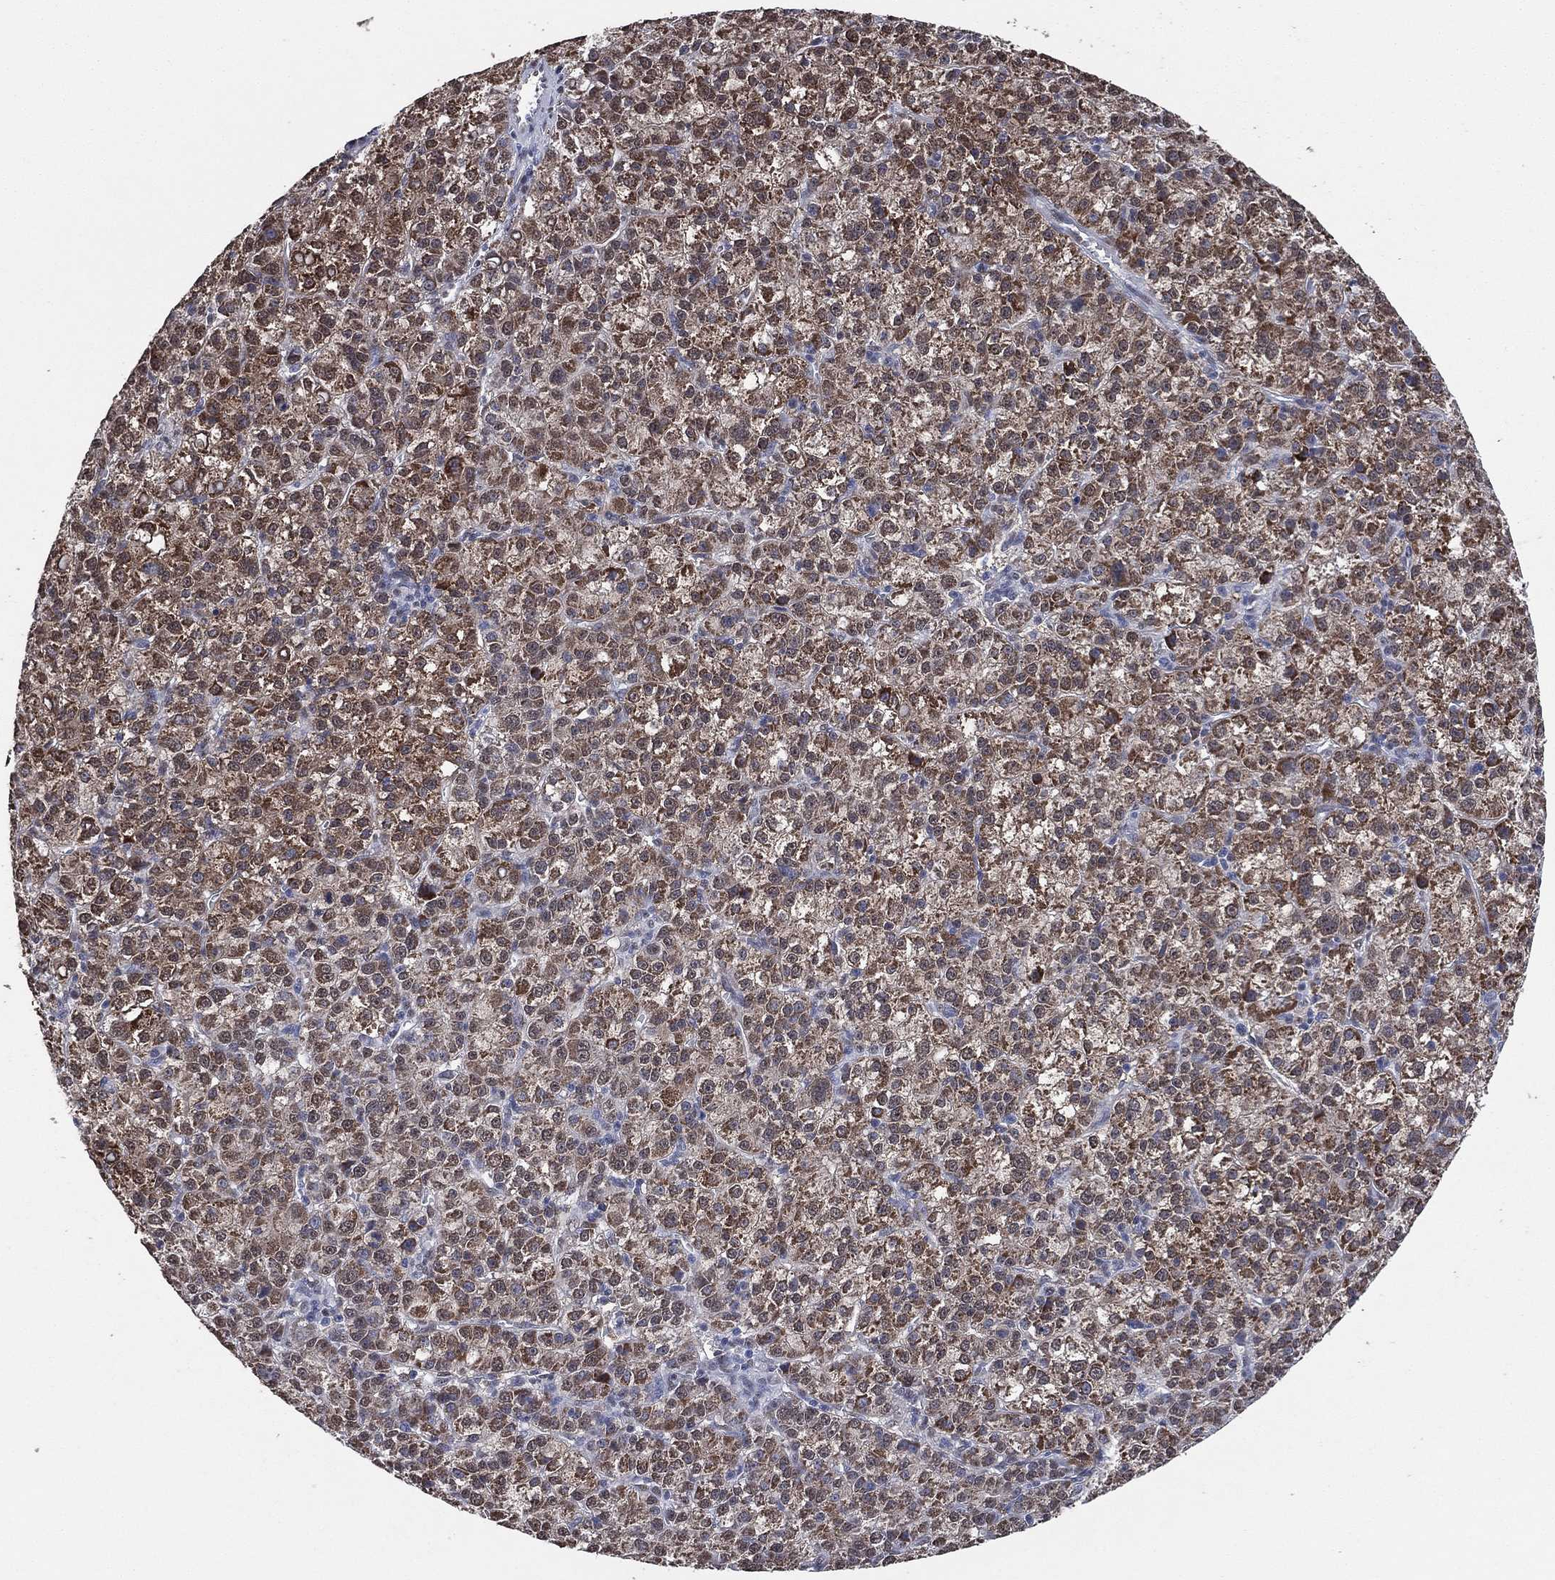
{"staining": {"intensity": "moderate", "quantity": ">75%", "location": "cytoplasmic/membranous"}, "tissue": "liver cancer", "cell_type": "Tumor cells", "image_type": "cancer", "snomed": [{"axis": "morphology", "description": "Carcinoma, Hepatocellular, NOS"}, {"axis": "topography", "description": "Liver"}], "caption": "Immunohistochemical staining of hepatocellular carcinoma (liver) reveals moderate cytoplasmic/membranous protein positivity in about >75% of tumor cells.", "gene": "ALDH7A1", "patient": {"sex": "female", "age": 60}}